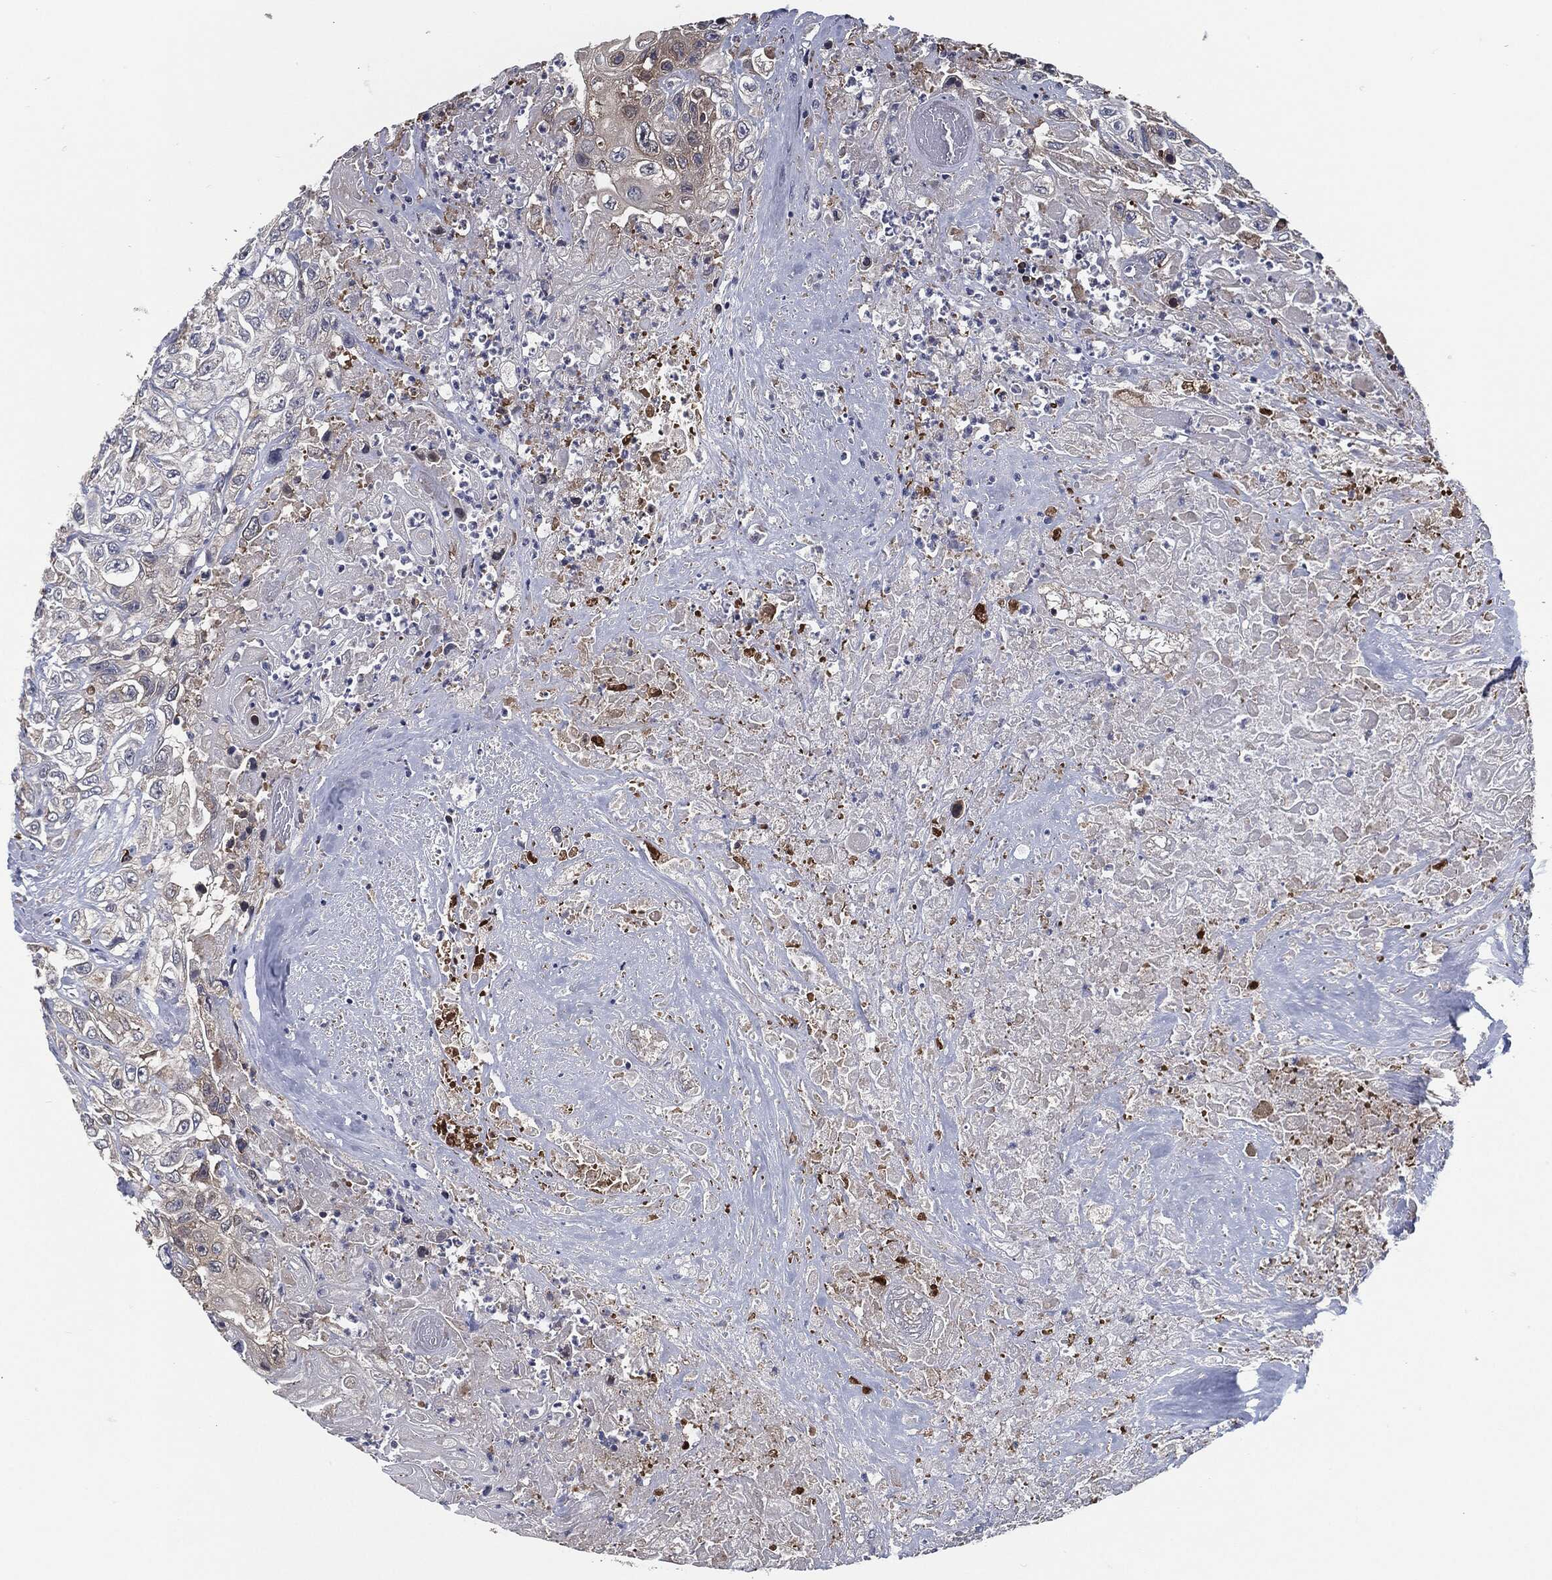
{"staining": {"intensity": "negative", "quantity": "none", "location": "none"}, "tissue": "urothelial cancer", "cell_type": "Tumor cells", "image_type": "cancer", "snomed": [{"axis": "morphology", "description": "Urothelial carcinoma, High grade"}, {"axis": "topography", "description": "Urinary bladder"}], "caption": "An immunohistochemistry (IHC) image of high-grade urothelial carcinoma is shown. There is no staining in tumor cells of high-grade urothelial carcinoma. (DAB immunohistochemistry with hematoxylin counter stain).", "gene": "PRDX4", "patient": {"sex": "female", "age": 56}}